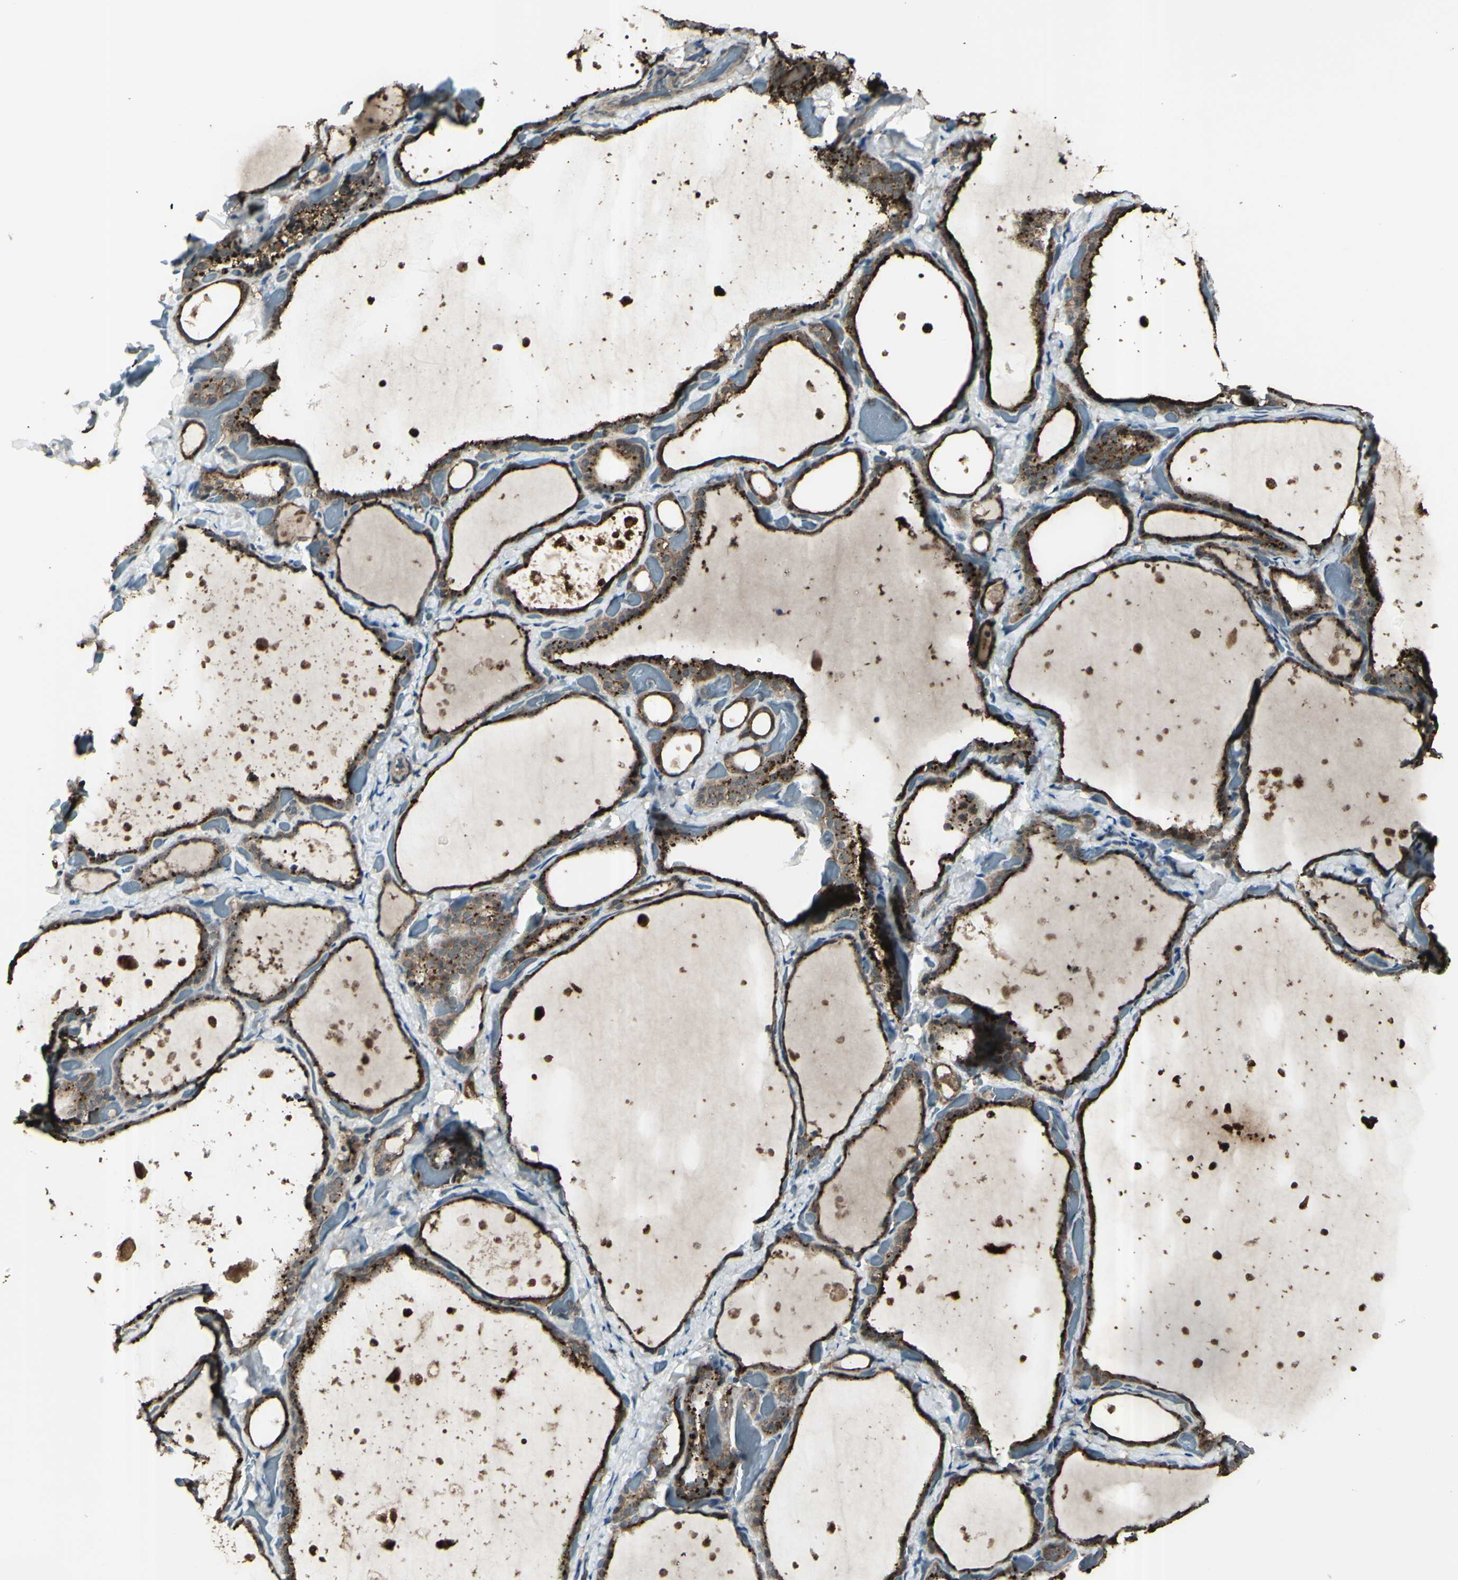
{"staining": {"intensity": "strong", "quantity": "25%-75%", "location": "cytoplasmic/membranous"}, "tissue": "thyroid gland", "cell_type": "Glandular cells", "image_type": "normal", "snomed": [{"axis": "morphology", "description": "Normal tissue, NOS"}, {"axis": "topography", "description": "Thyroid gland"}], "caption": "Thyroid gland stained with IHC shows strong cytoplasmic/membranous expression in about 25%-75% of glandular cells.", "gene": "GNAS", "patient": {"sex": "female", "age": 44}}